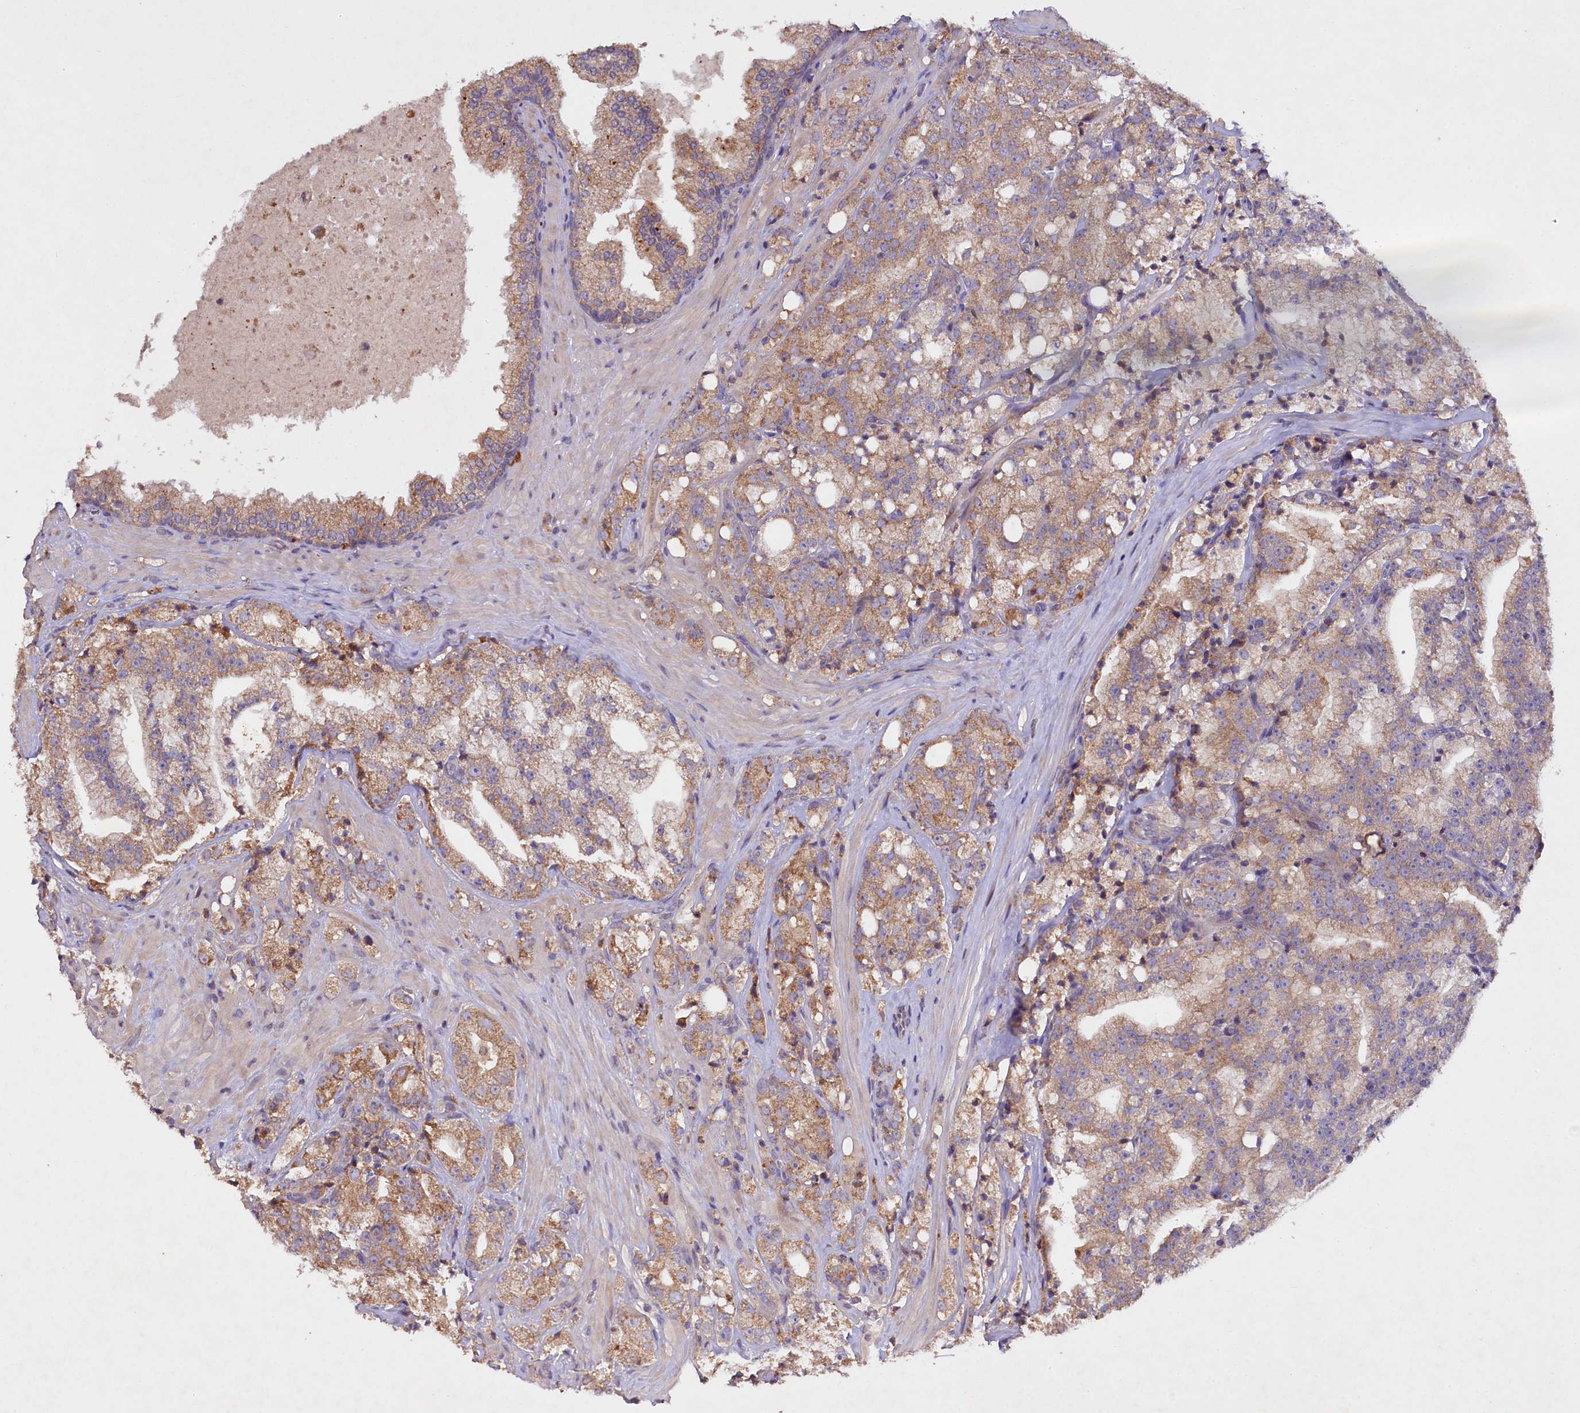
{"staining": {"intensity": "moderate", "quantity": ">75%", "location": "cytoplasmic/membranous"}, "tissue": "prostate cancer", "cell_type": "Tumor cells", "image_type": "cancer", "snomed": [{"axis": "morphology", "description": "Adenocarcinoma, High grade"}, {"axis": "topography", "description": "Prostate"}], "caption": "Immunohistochemistry (IHC) (DAB) staining of human prostate high-grade adenocarcinoma exhibits moderate cytoplasmic/membranous protein staining in about >75% of tumor cells.", "gene": "ETFBKMT", "patient": {"sex": "male", "age": 64}}